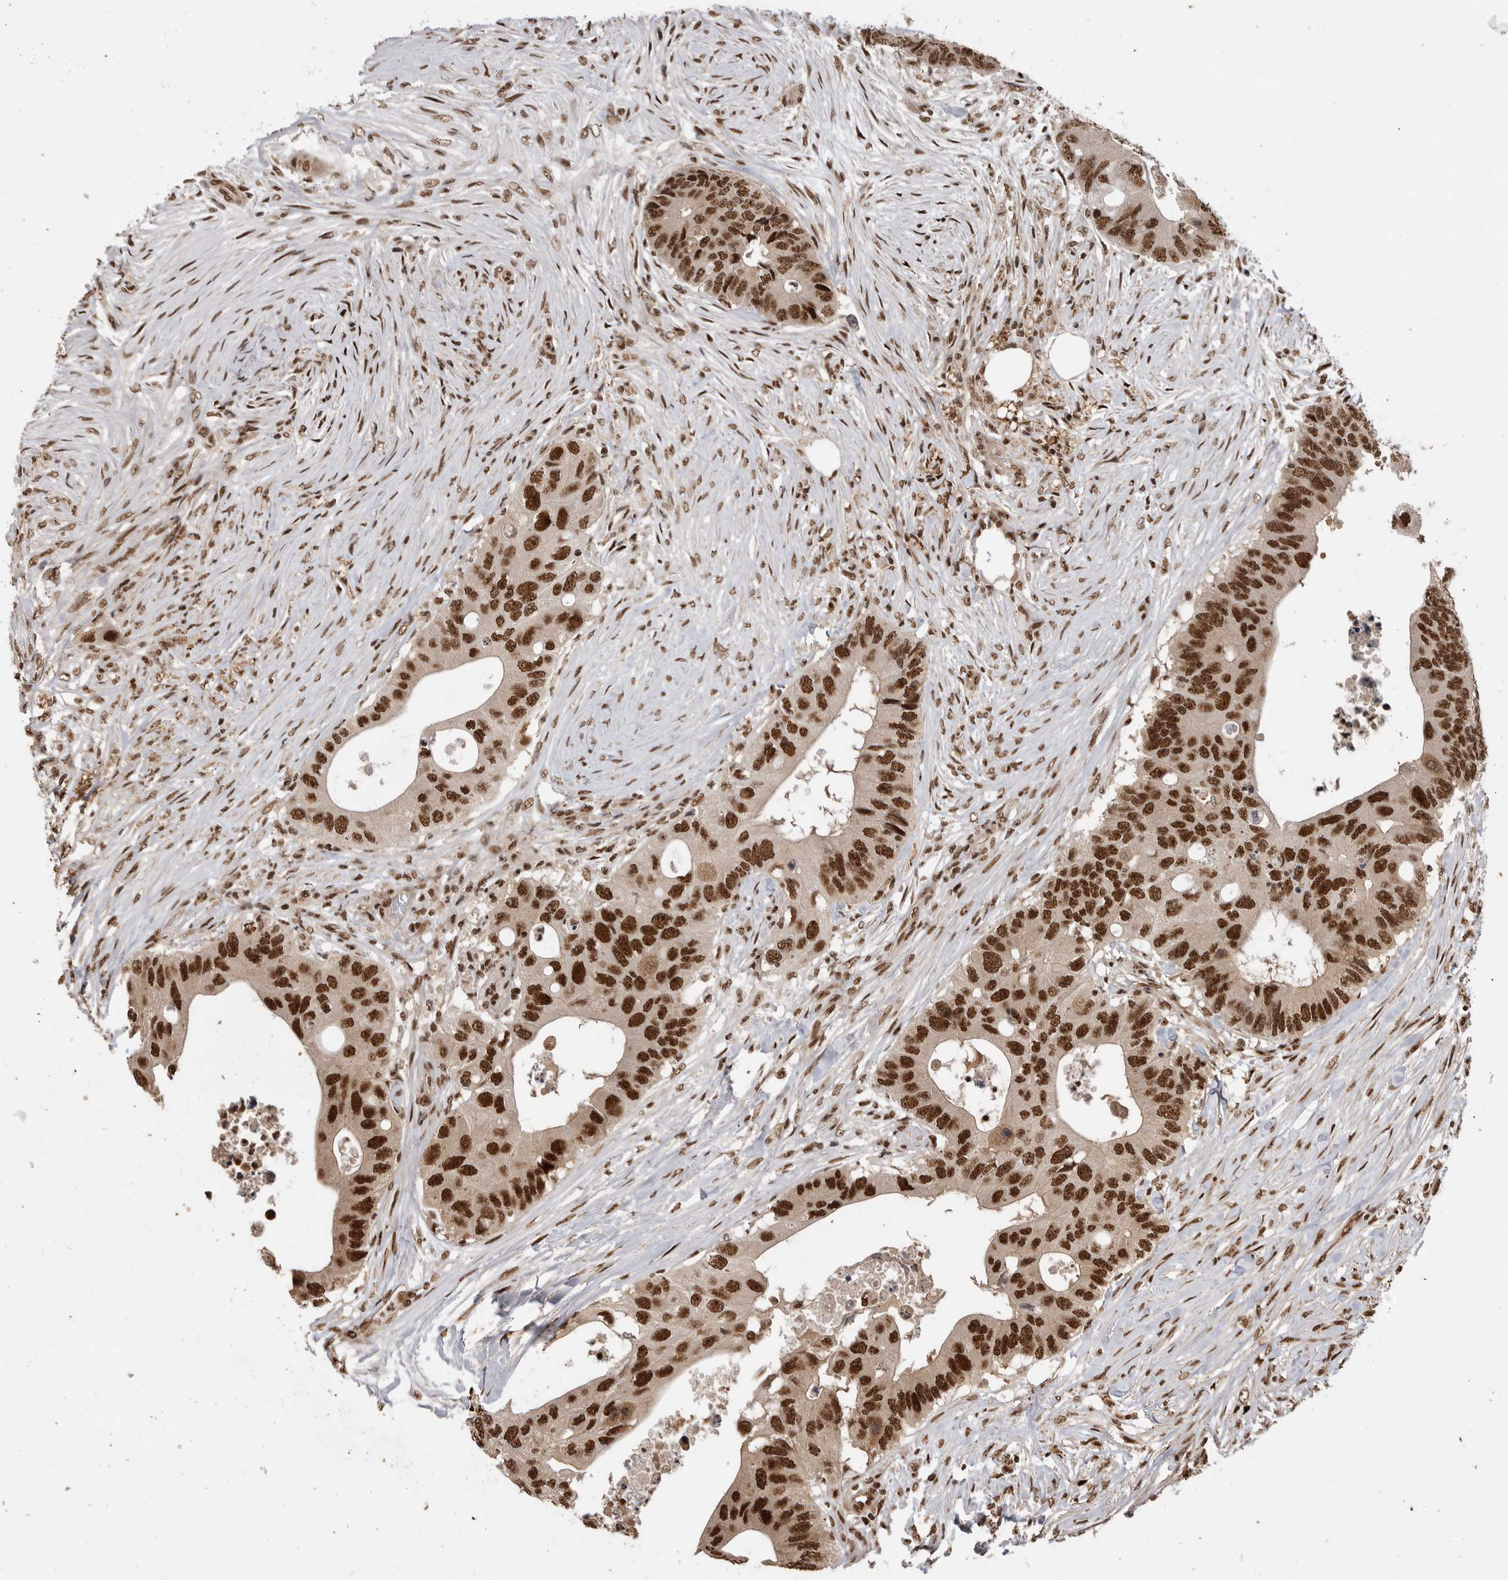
{"staining": {"intensity": "strong", "quantity": ">75%", "location": "nuclear"}, "tissue": "colorectal cancer", "cell_type": "Tumor cells", "image_type": "cancer", "snomed": [{"axis": "morphology", "description": "Adenocarcinoma, NOS"}, {"axis": "topography", "description": "Colon"}], "caption": "A high-resolution photomicrograph shows IHC staining of colorectal adenocarcinoma, which displays strong nuclear positivity in about >75% of tumor cells.", "gene": "PPP1R8", "patient": {"sex": "male", "age": 71}}